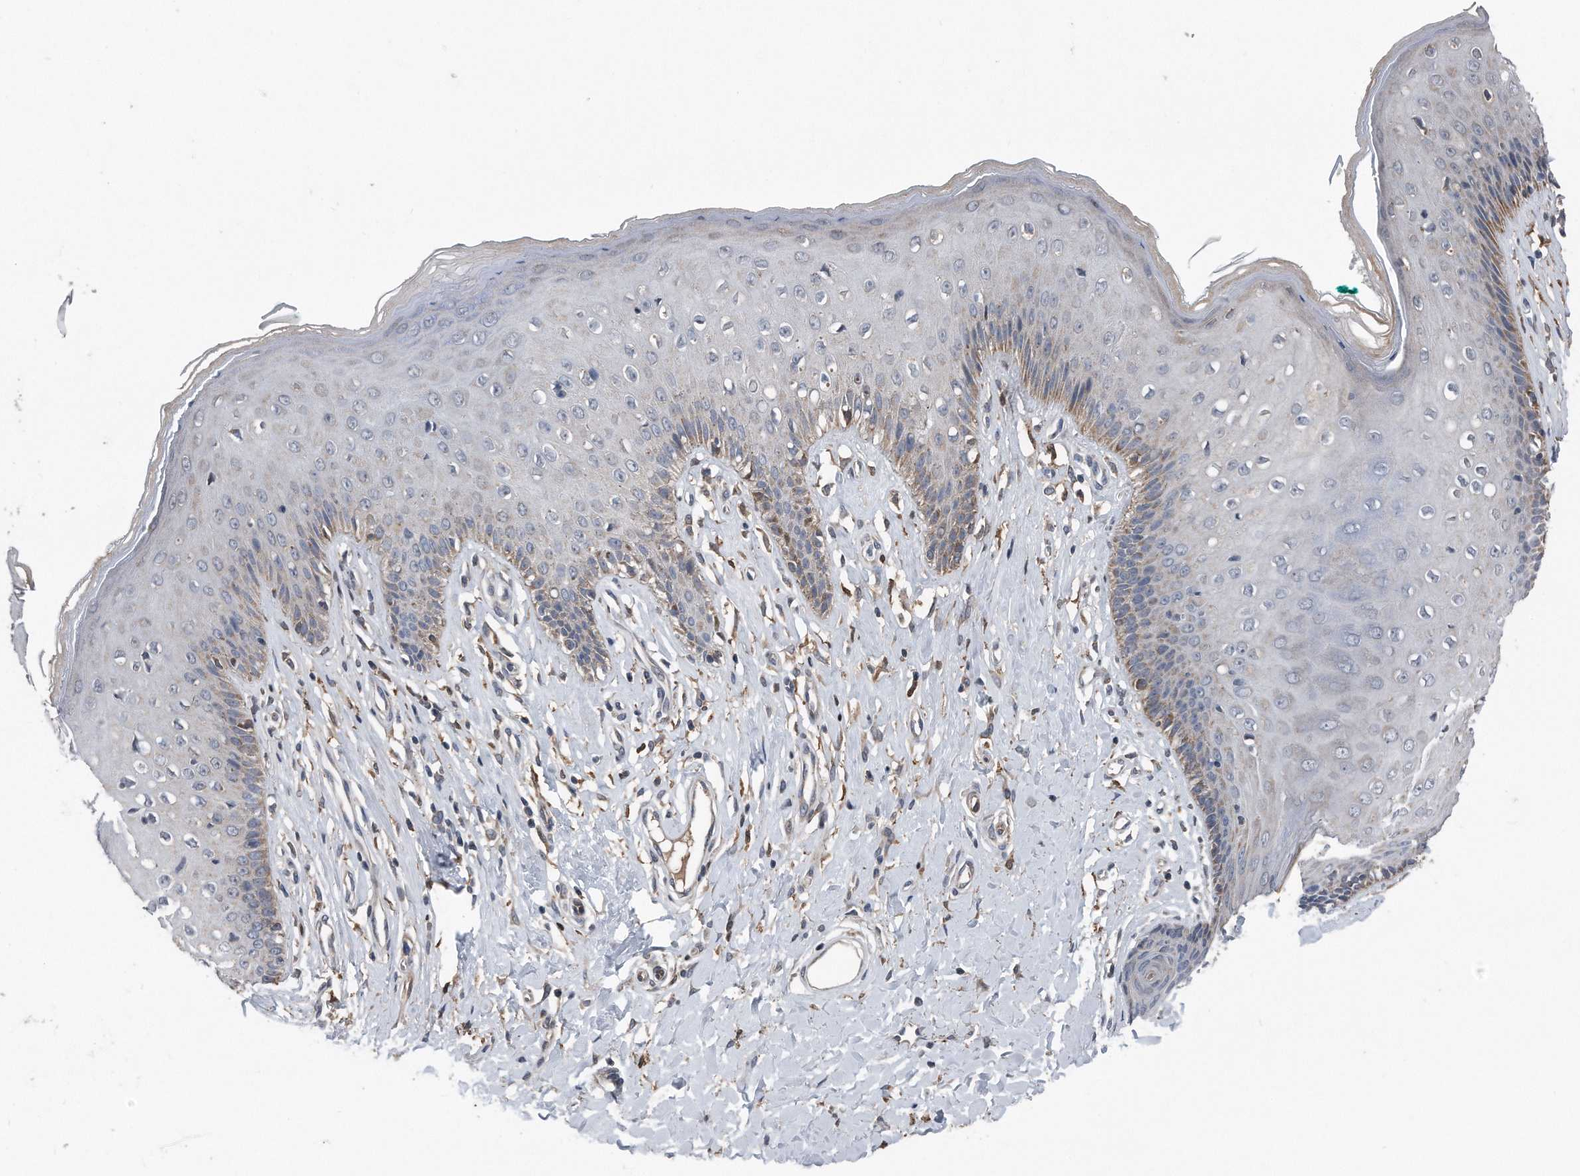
{"staining": {"intensity": "weak", "quantity": "25%-75%", "location": "cytoplasmic/membranous"}, "tissue": "skin", "cell_type": "Epidermal cells", "image_type": "normal", "snomed": [{"axis": "morphology", "description": "Normal tissue, NOS"}, {"axis": "morphology", "description": "Squamous cell carcinoma, NOS"}, {"axis": "topography", "description": "Vulva"}], "caption": "Epidermal cells show weak cytoplasmic/membranous positivity in about 25%-75% of cells in normal skin. The staining was performed using DAB (3,3'-diaminobenzidine), with brown indicating positive protein expression. Nuclei are stained blue with hematoxylin.", "gene": "DST", "patient": {"sex": "female", "age": 85}}